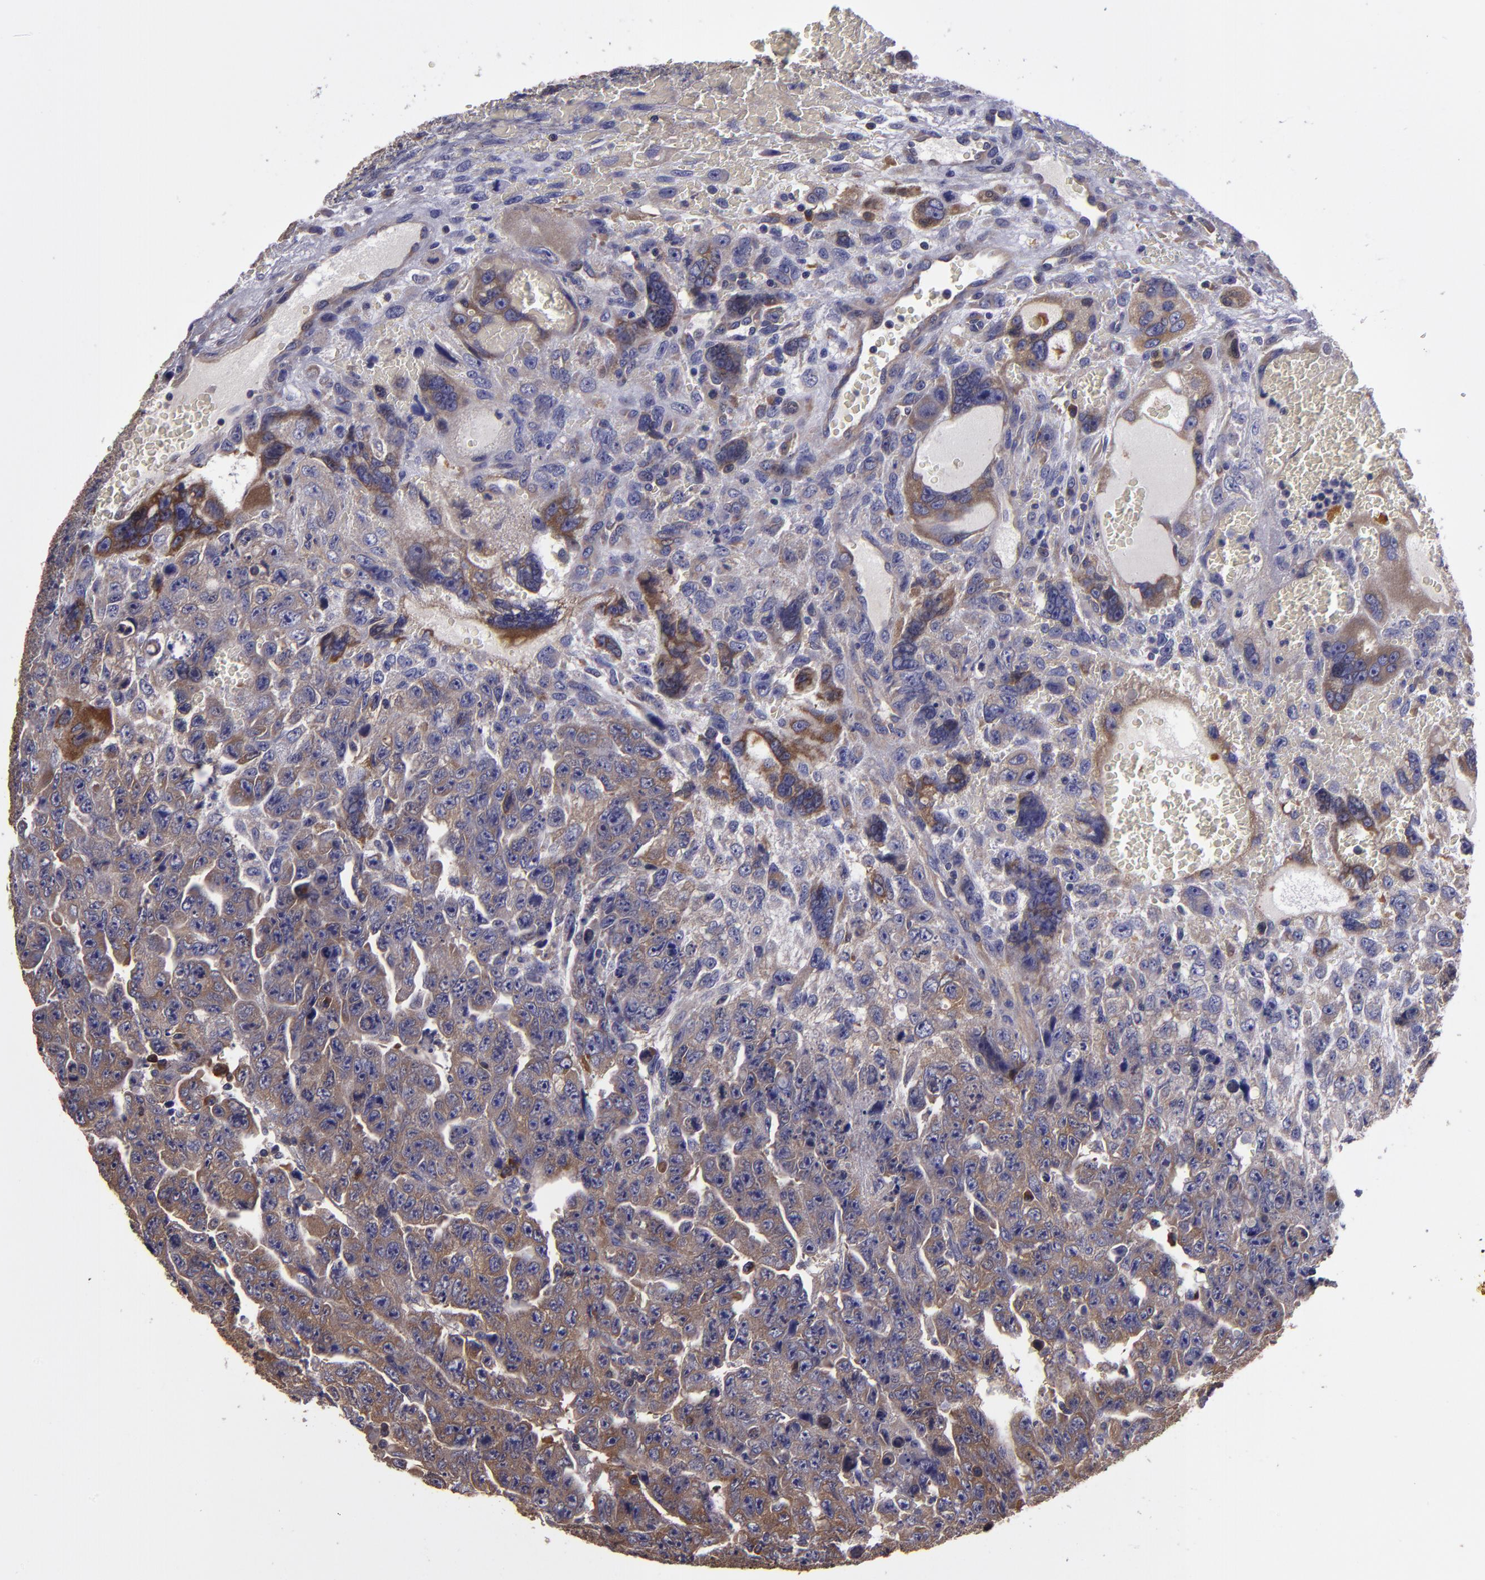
{"staining": {"intensity": "weak", "quantity": "25%-75%", "location": "cytoplasmic/membranous"}, "tissue": "testis cancer", "cell_type": "Tumor cells", "image_type": "cancer", "snomed": [{"axis": "morphology", "description": "Carcinoma, Embryonal, NOS"}, {"axis": "topography", "description": "Testis"}], "caption": "This histopathology image reveals immunohistochemistry staining of human testis cancer (embryonal carcinoma), with low weak cytoplasmic/membranous expression in approximately 25%-75% of tumor cells.", "gene": "CARS1", "patient": {"sex": "male", "age": 28}}